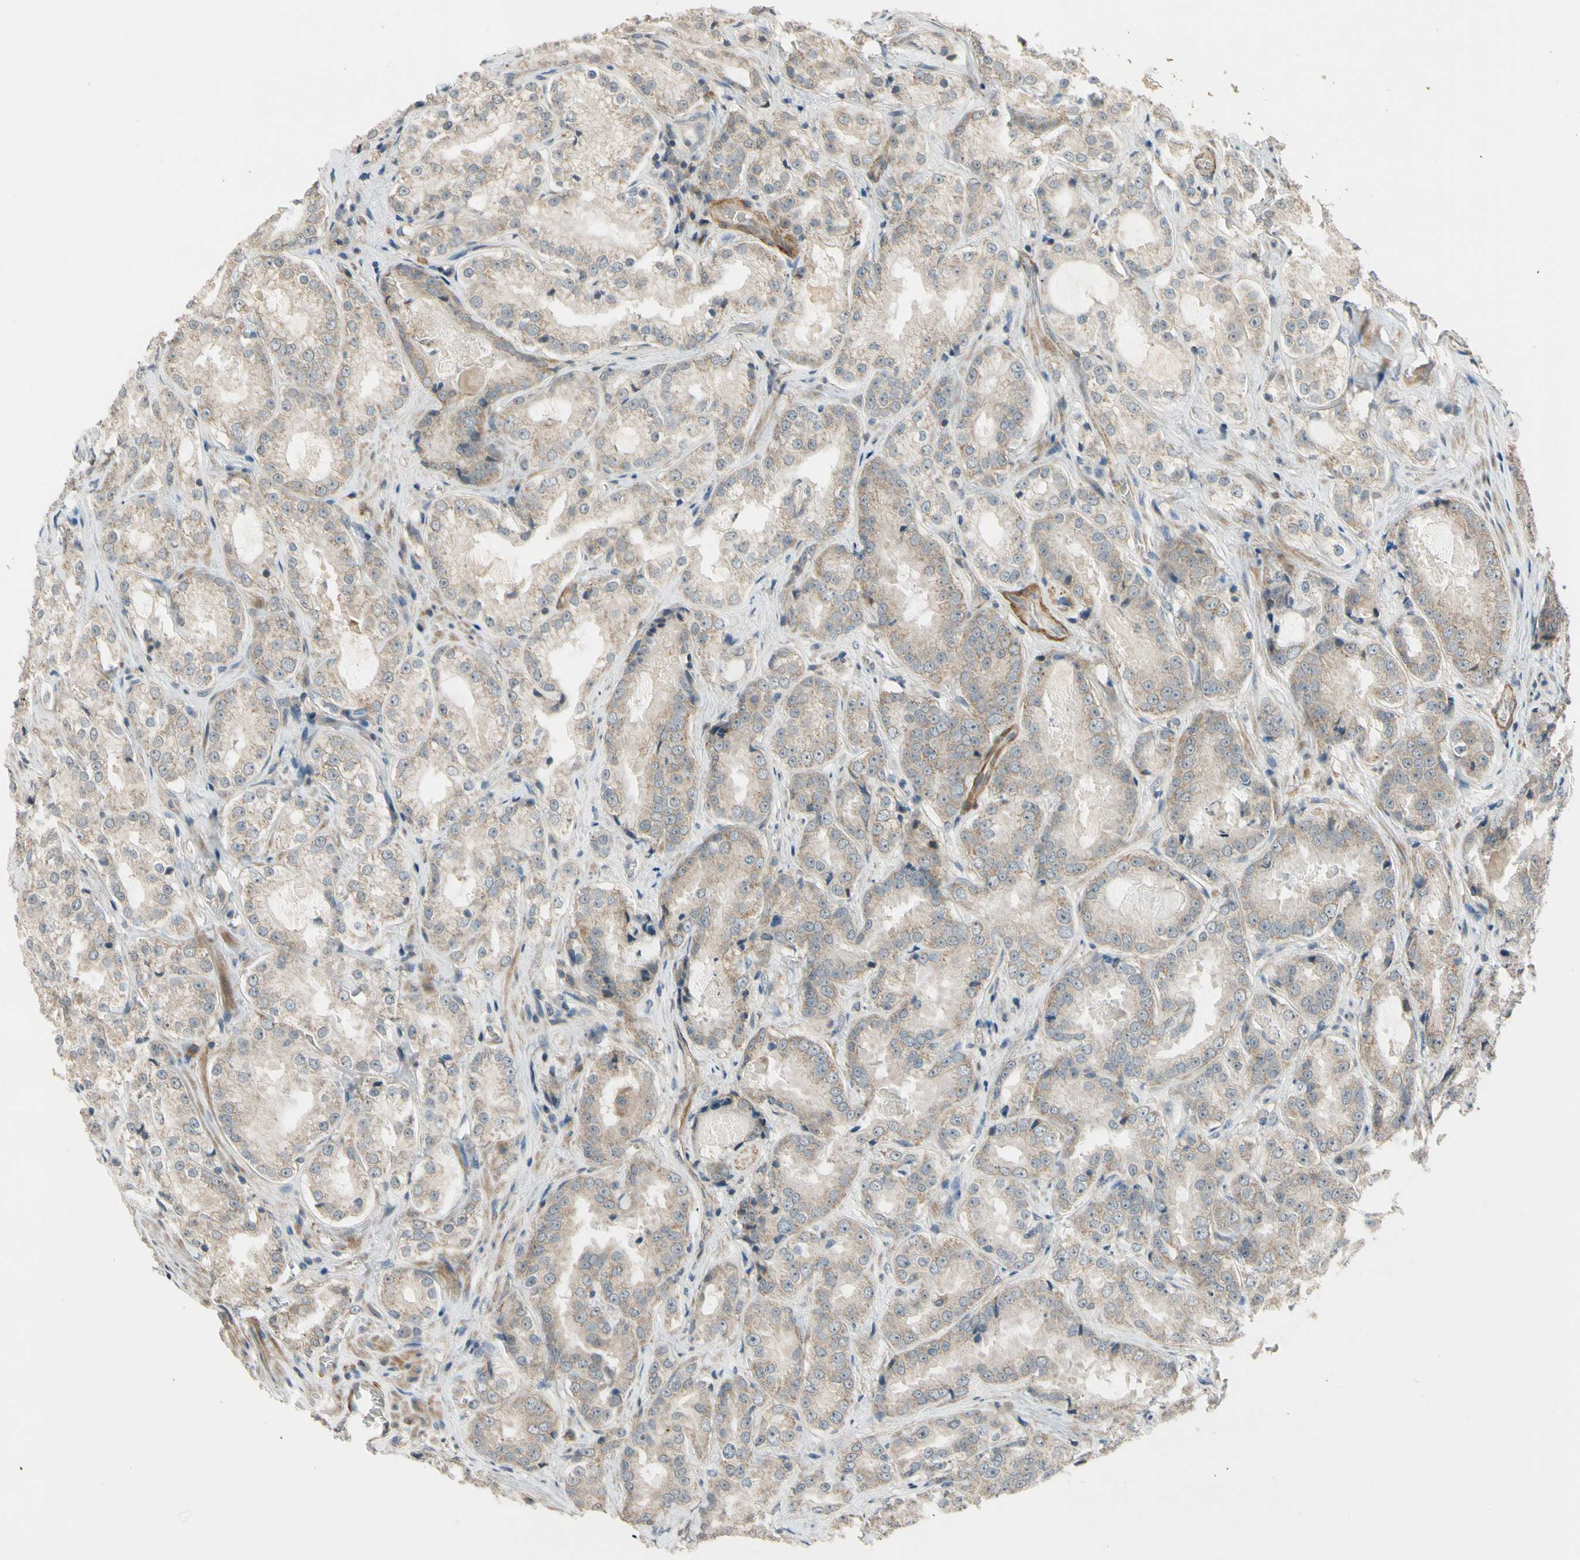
{"staining": {"intensity": "weak", "quantity": "25%-75%", "location": "cytoplasmic/membranous"}, "tissue": "prostate cancer", "cell_type": "Tumor cells", "image_type": "cancer", "snomed": [{"axis": "morphology", "description": "Adenocarcinoma, High grade"}, {"axis": "topography", "description": "Prostate"}], "caption": "Protein staining reveals weak cytoplasmic/membranous expression in approximately 25%-75% of tumor cells in prostate cancer (high-grade adenocarcinoma).", "gene": "MST1R", "patient": {"sex": "male", "age": 73}}